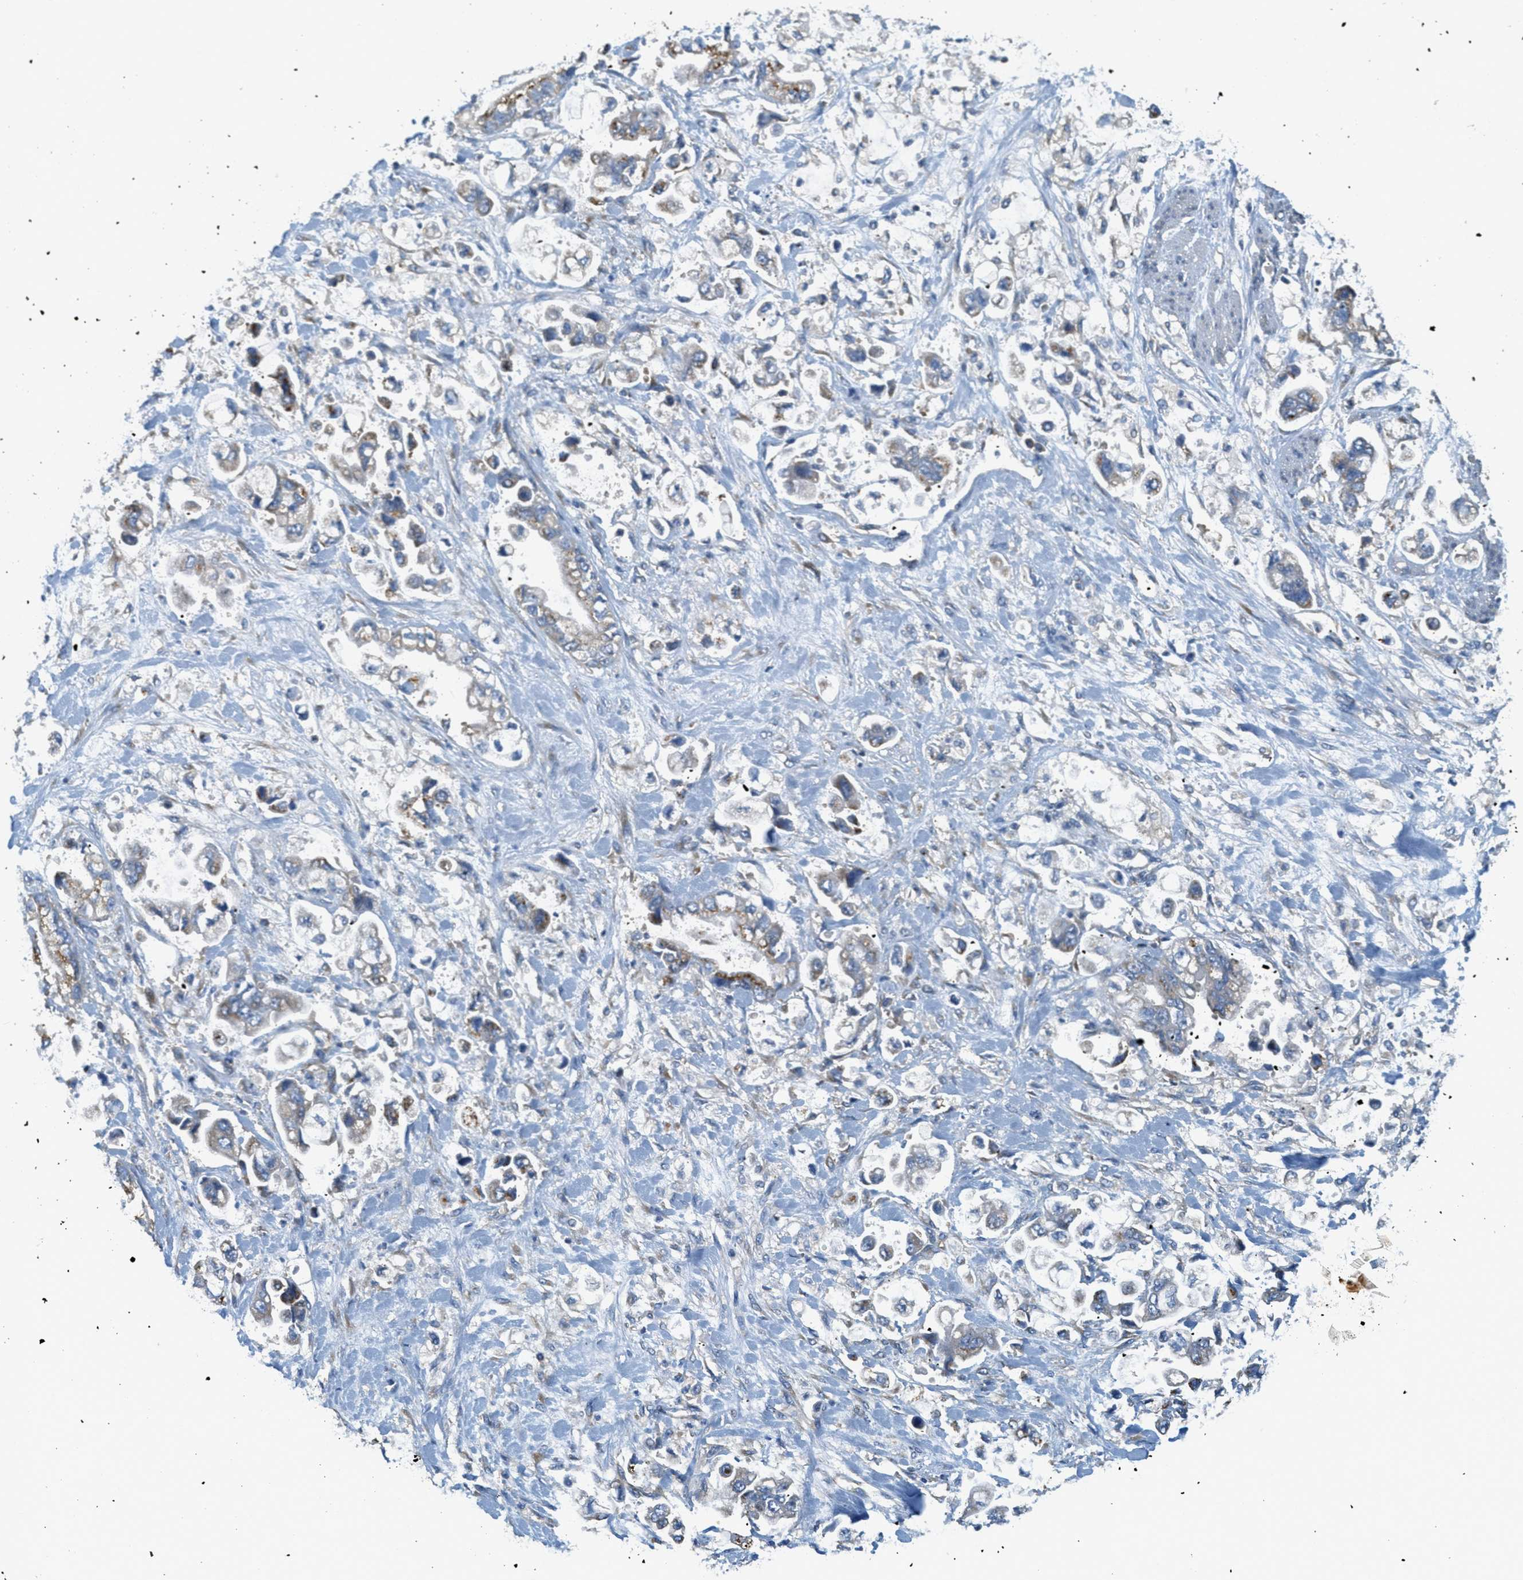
{"staining": {"intensity": "weak", "quantity": "25%-75%", "location": "cytoplasmic/membranous"}, "tissue": "stomach cancer", "cell_type": "Tumor cells", "image_type": "cancer", "snomed": [{"axis": "morphology", "description": "Normal tissue, NOS"}, {"axis": "morphology", "description": "Adenocarcinoma, NOS"}, {"axis": "topography", "description": "Stomach"}], "caption": "The micrograph shows a brown stain indicating the presence of a protein in the cytoplasmic/membranous of tumor cells in stomach cancer.", "gene": "ABCF1", "patient": {"sex": "male", "age": 62}}